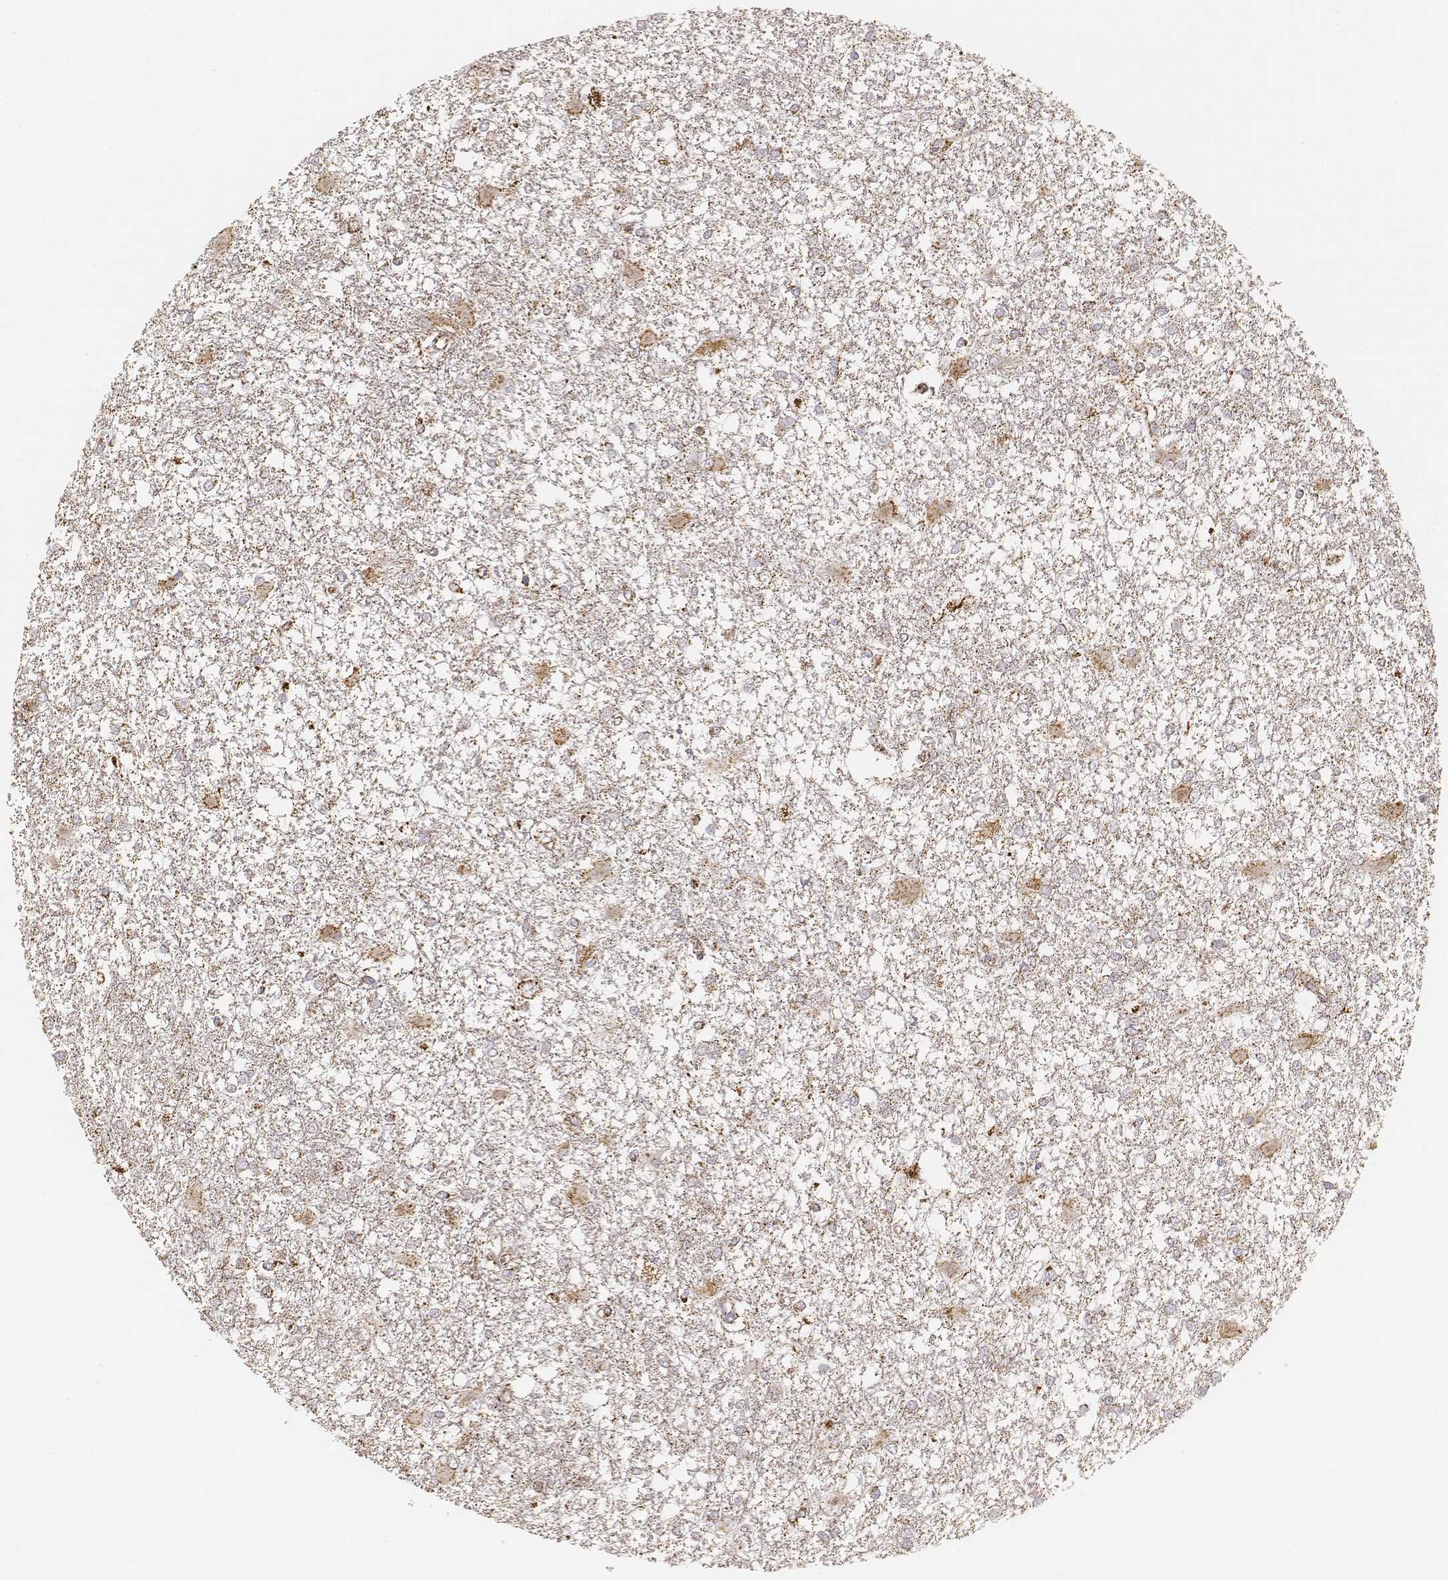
{"staining": {"intensity": "moderate", "quantity": ">75%", "location": "cytoplasmic/membranous"}, "tissue": "glioma", "cell_type": "Tumor cells", "image_type": "cancer", "snomed": [{"axis": "morphology", "description": "Glioma, malignant, High grade"}, {"axis": "topography", "description": "Cerebral cortex"}], "caption": "Protein expression analysis of glioma demonstrates moderate cytoplasmic/membranous positivity in about >75% of tumor cells.", "gene": "CS", "patient": {"sex": "male", "age": 79}}